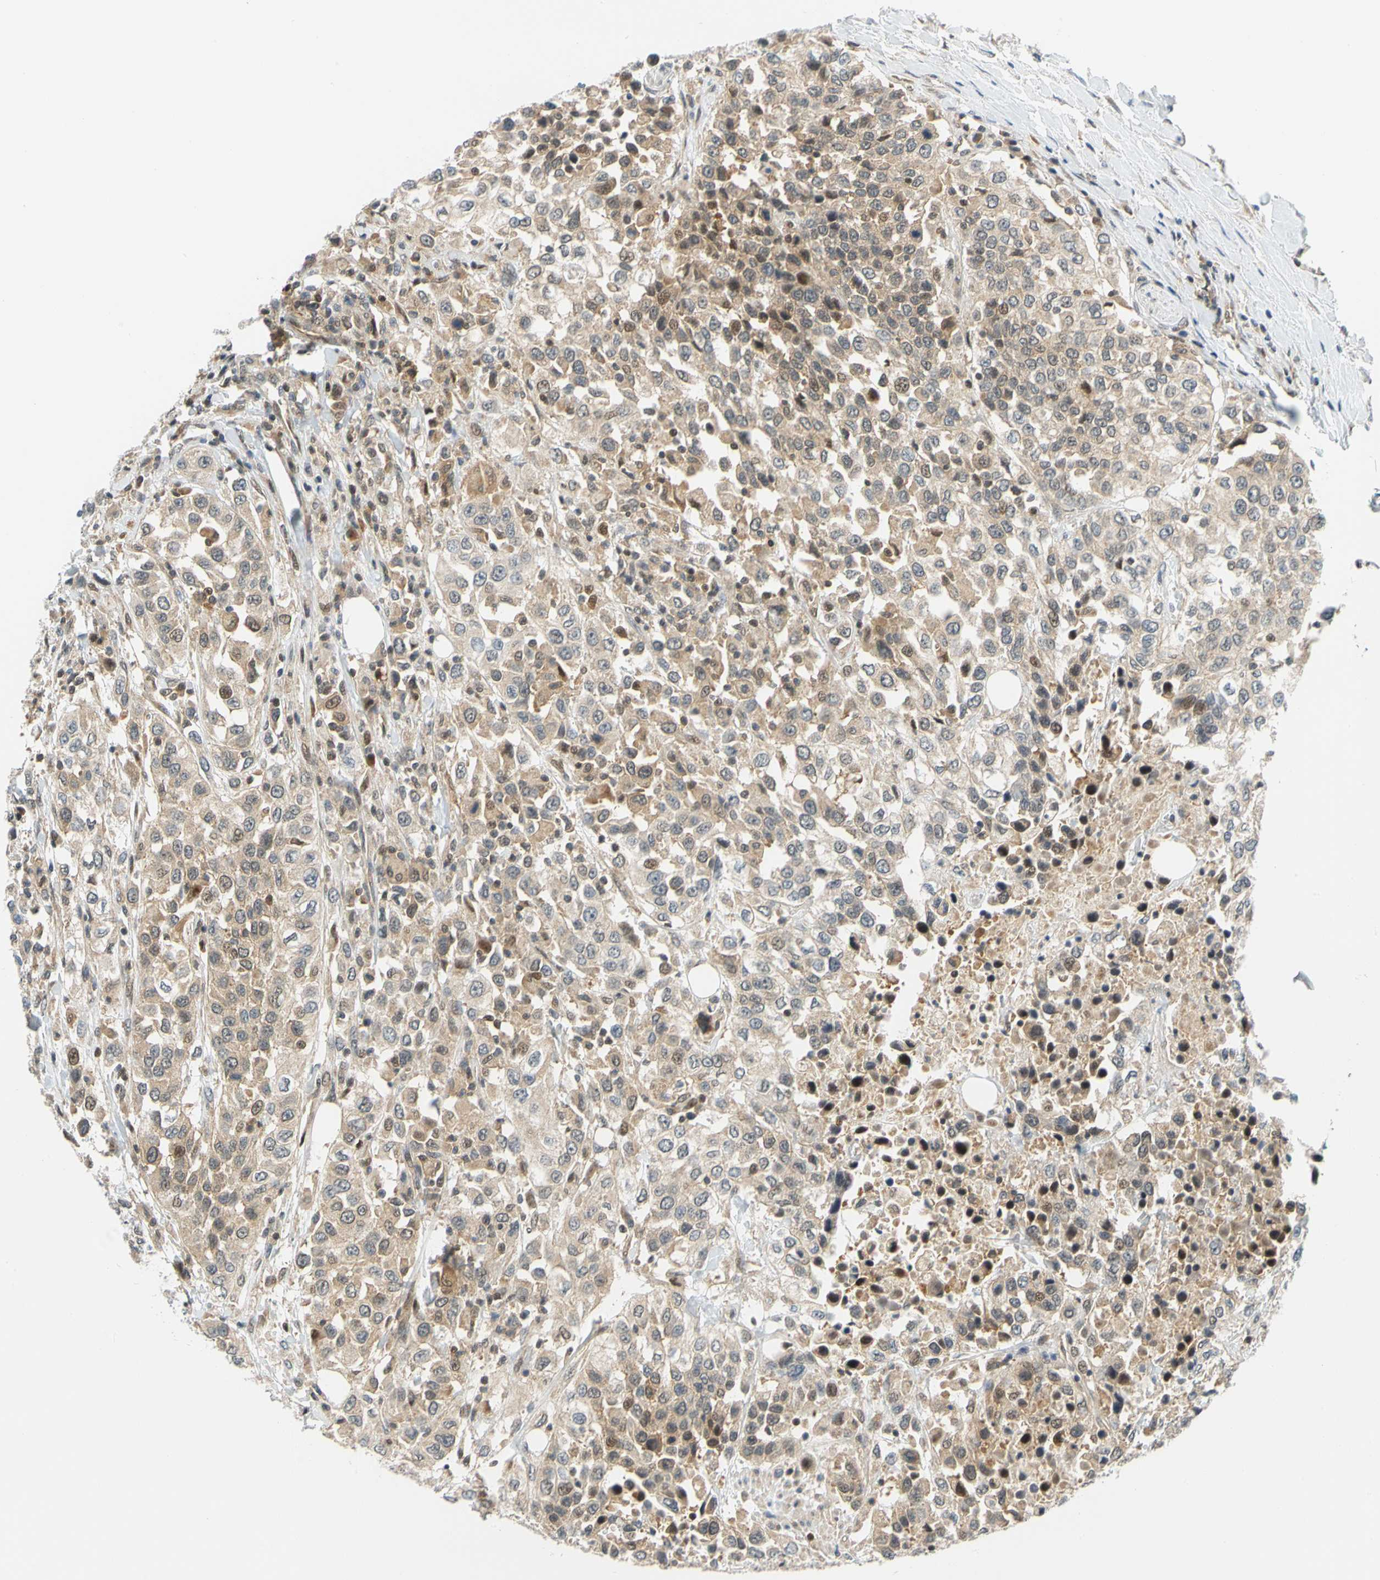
{"staining": {"intensity": "moderate", "quantity": ">75%", "location": "cytoplasmic/membranous"}, "tissue": "urothelial cancer", "cell_type": "Tumor cells", "image_type": "cancer", "snomed": [{"axis": "morphology", "description": "Urothelial carcinoma, High grade"}, {"axis": "topography", "description": "Urinary bladder"}], "caption": "Brown immunohistochemical staining in human urothelial carcinoma (high-grade) shows moderate cytoplasmic/membranous expression in about >75% of tumor cells.", "gene": "MAPK9", "patient": {"sex": "female", "age": 80}}